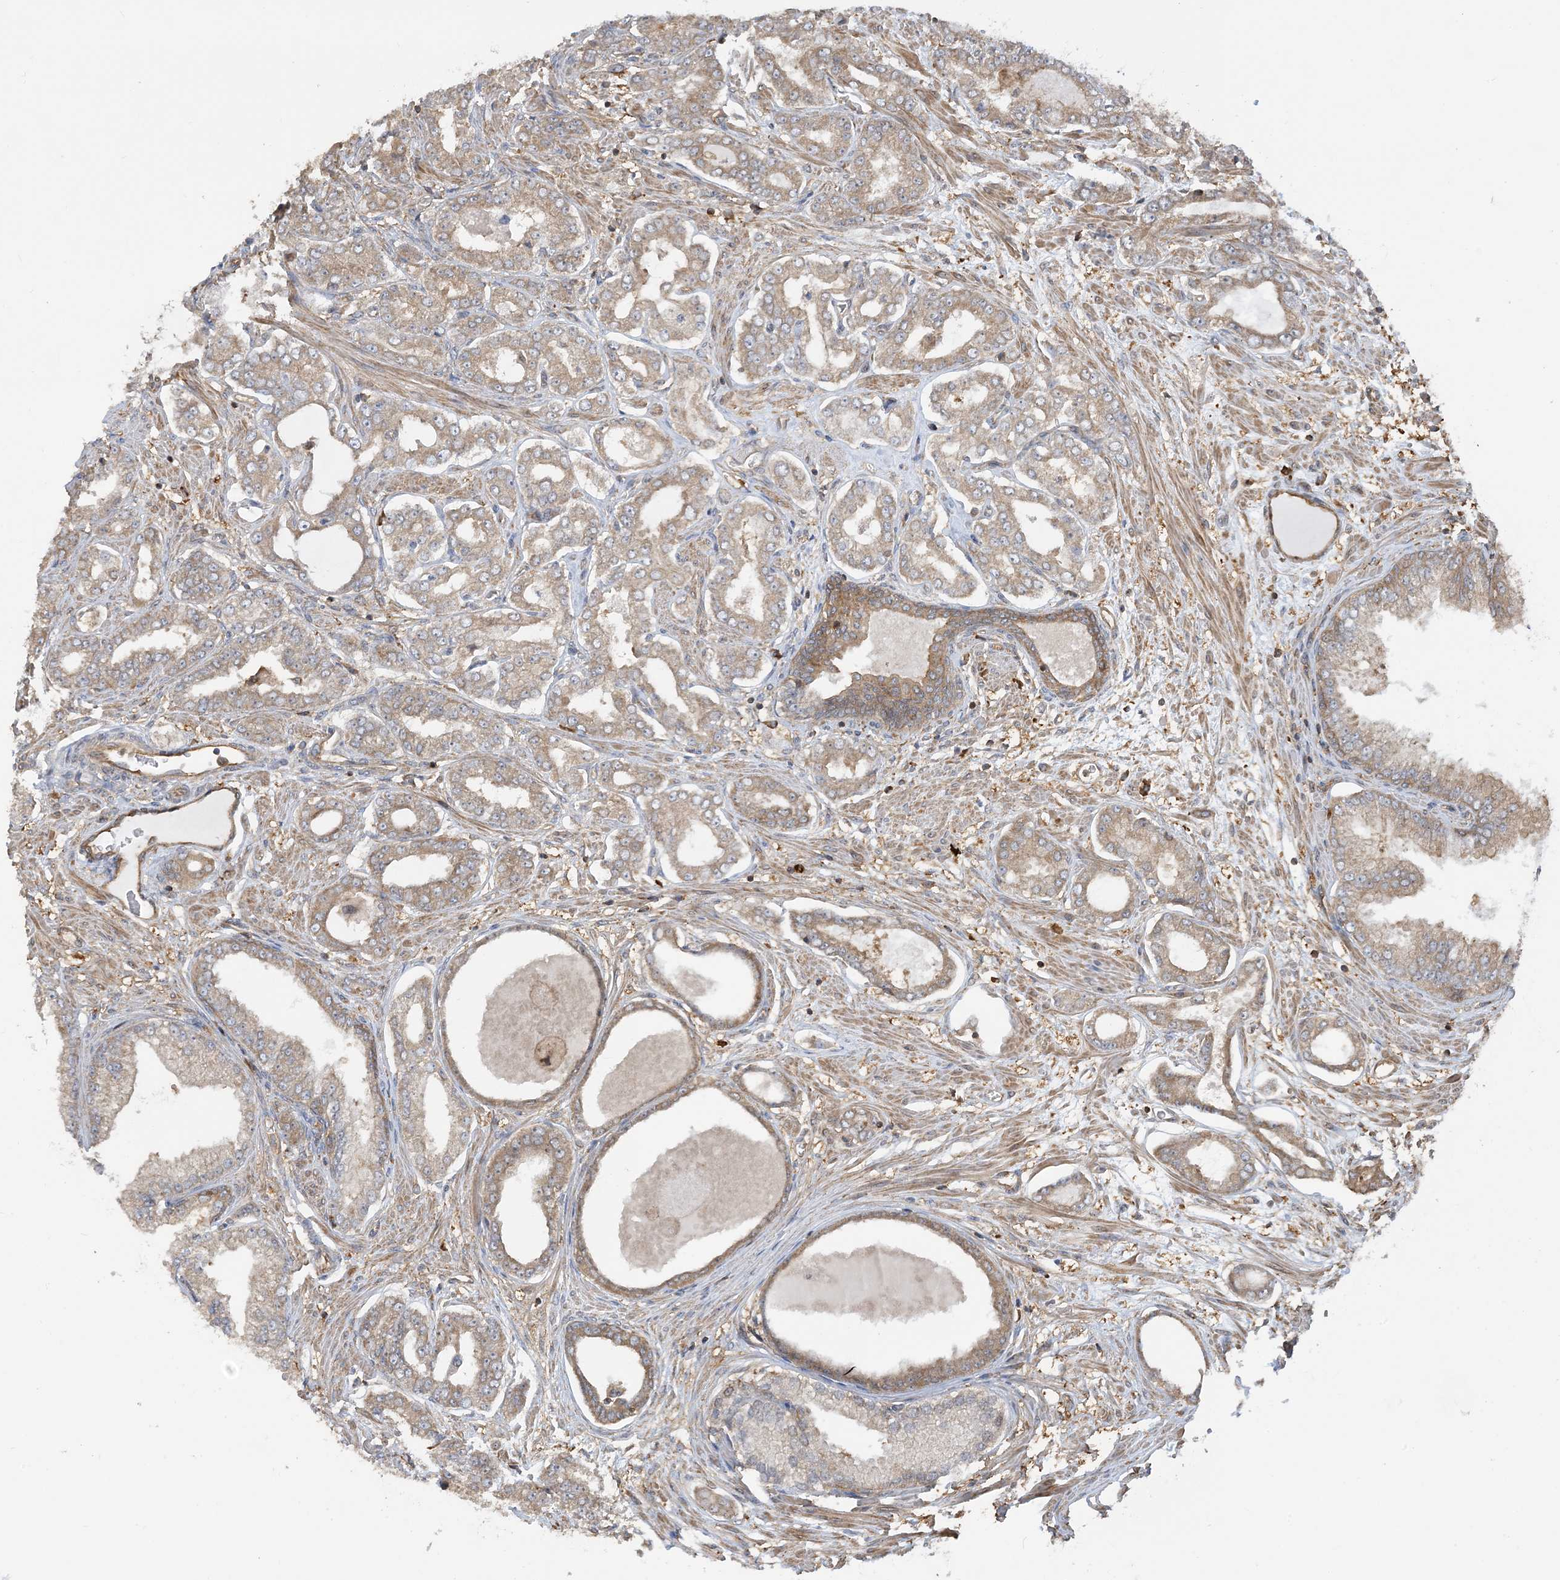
{"staining": {"intensity": "moderate", "quantity": ">75%", "location": "cytoplasmic/membranous"}, "tissue": "prostate cancer", "cell_type": "Tumor cells", "image_type": "cancer", "snomed": [{"axis": "morphology", "description": "Adenocarcinoma, Low grade"}, {"axis": "topography", "description": "Prostate"}], "caption": "Protein expression by immunohistochemistry (IHC) reveals moderate cytoplasmic/membranous positivity in approximately >75% of tumor cells in prostate cancer. (DAB (3,3'-diaminobenzidine) IHC with brightfield microscopy, high magnification).", "gene": "SRP72", "patient": {"sex": "male", "age": 63}}